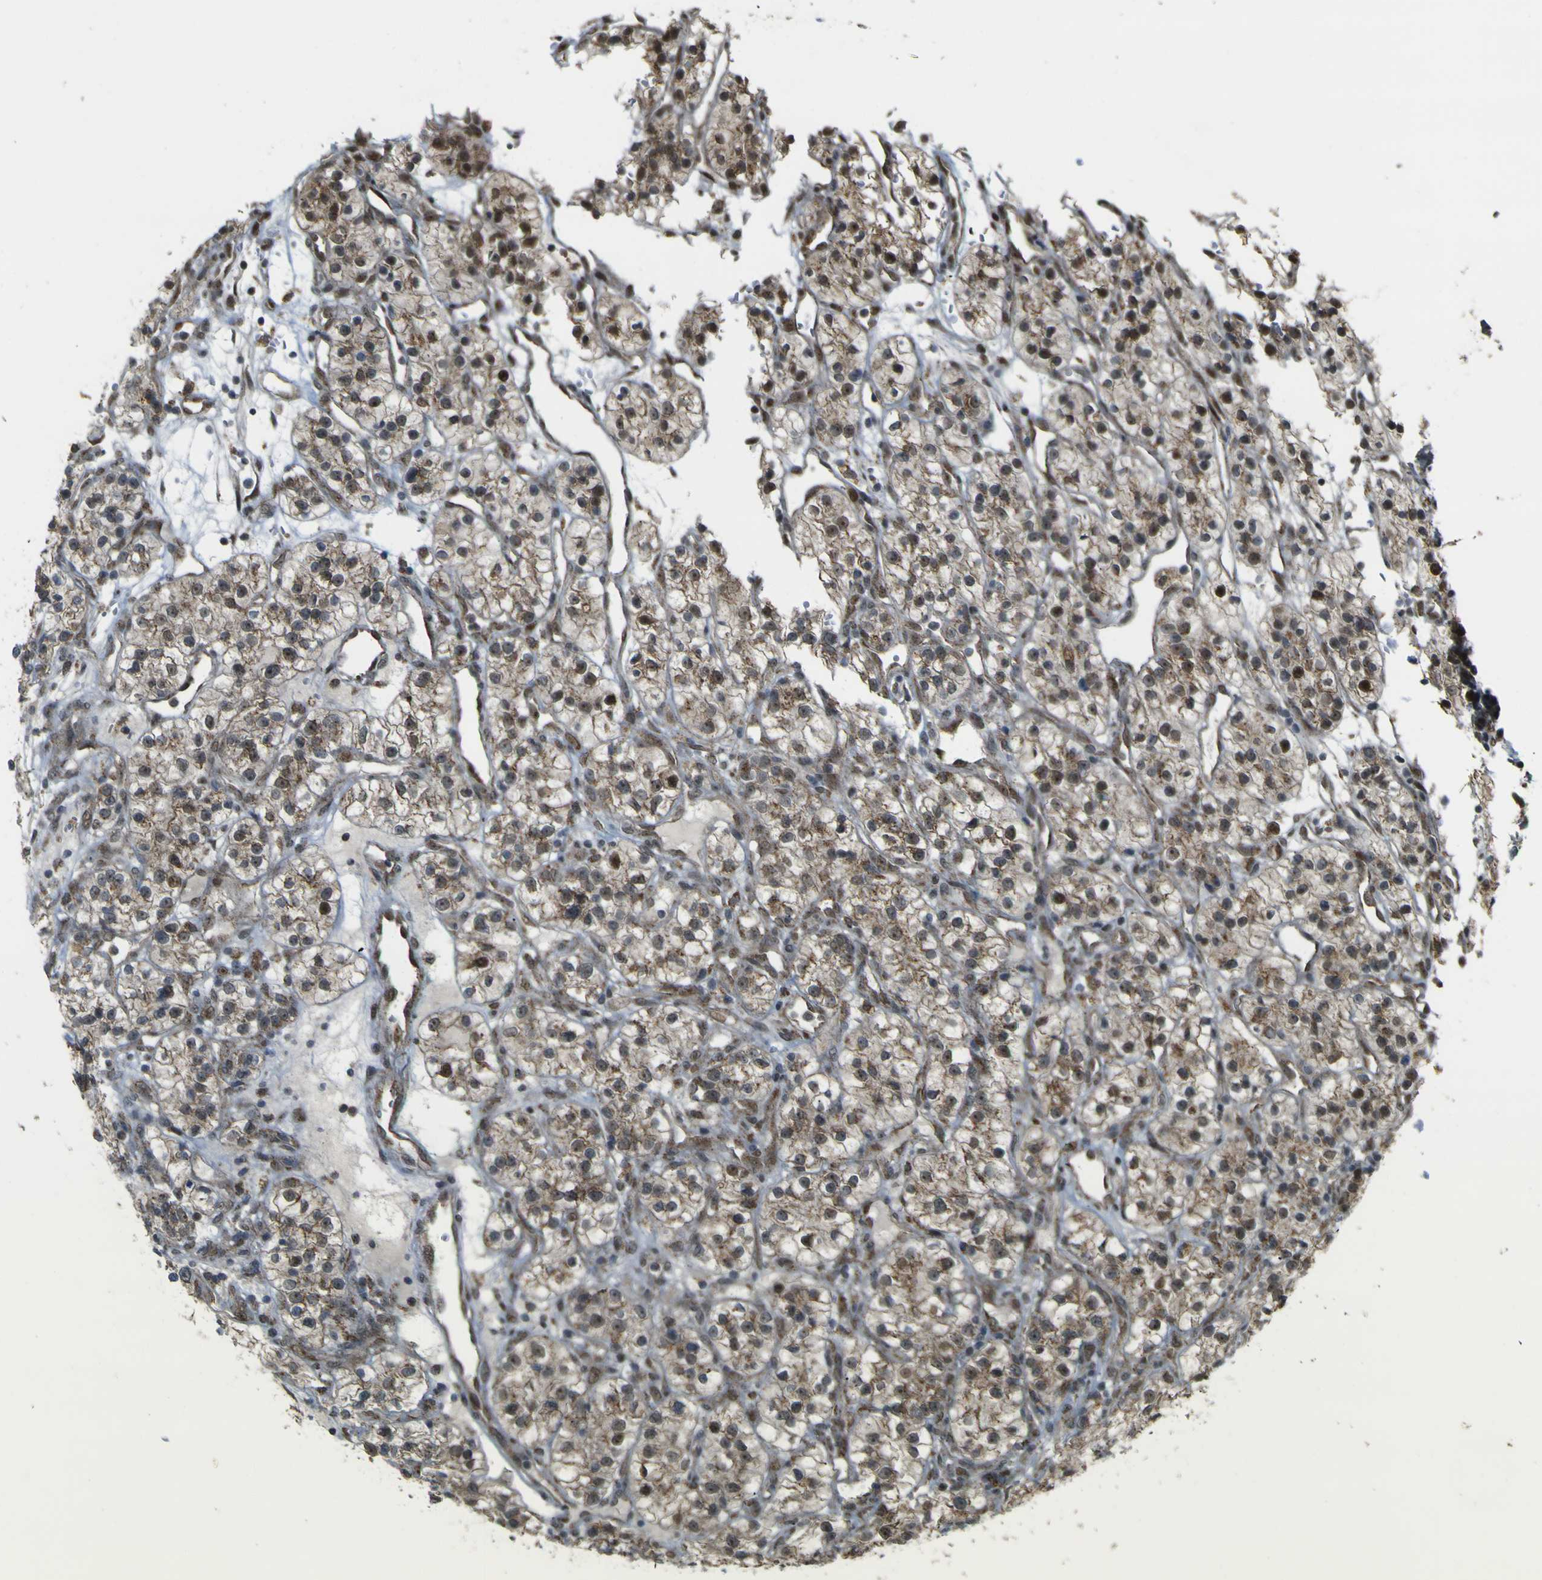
{"staining": {"intensity": "moderate", "quantity": ">75%", "location": "cytoplasmic/membranous,nuclear"}, "tissue": "renal cancer", "cell_type": "Tumor cells", "image_type": "cancer", "snomed": [{"axis": "morphology", "description": "Adenocarcinoma, NOS"}, {"axis": "topography", "description": "Kidney"}], "caption": "High-magnification brightfield microscopy of renal cancer stained with DAB (3,3'-diaminobenzidine) (brown) and counterstained with hematoxylin (blue). tumor cells exhibit moderate cytoplasmic/membranous and nuclear positivity is appreciated in about>75% of cells.", "gene": "ACBD5", "patient": {"sex": "female", "age": 57}}